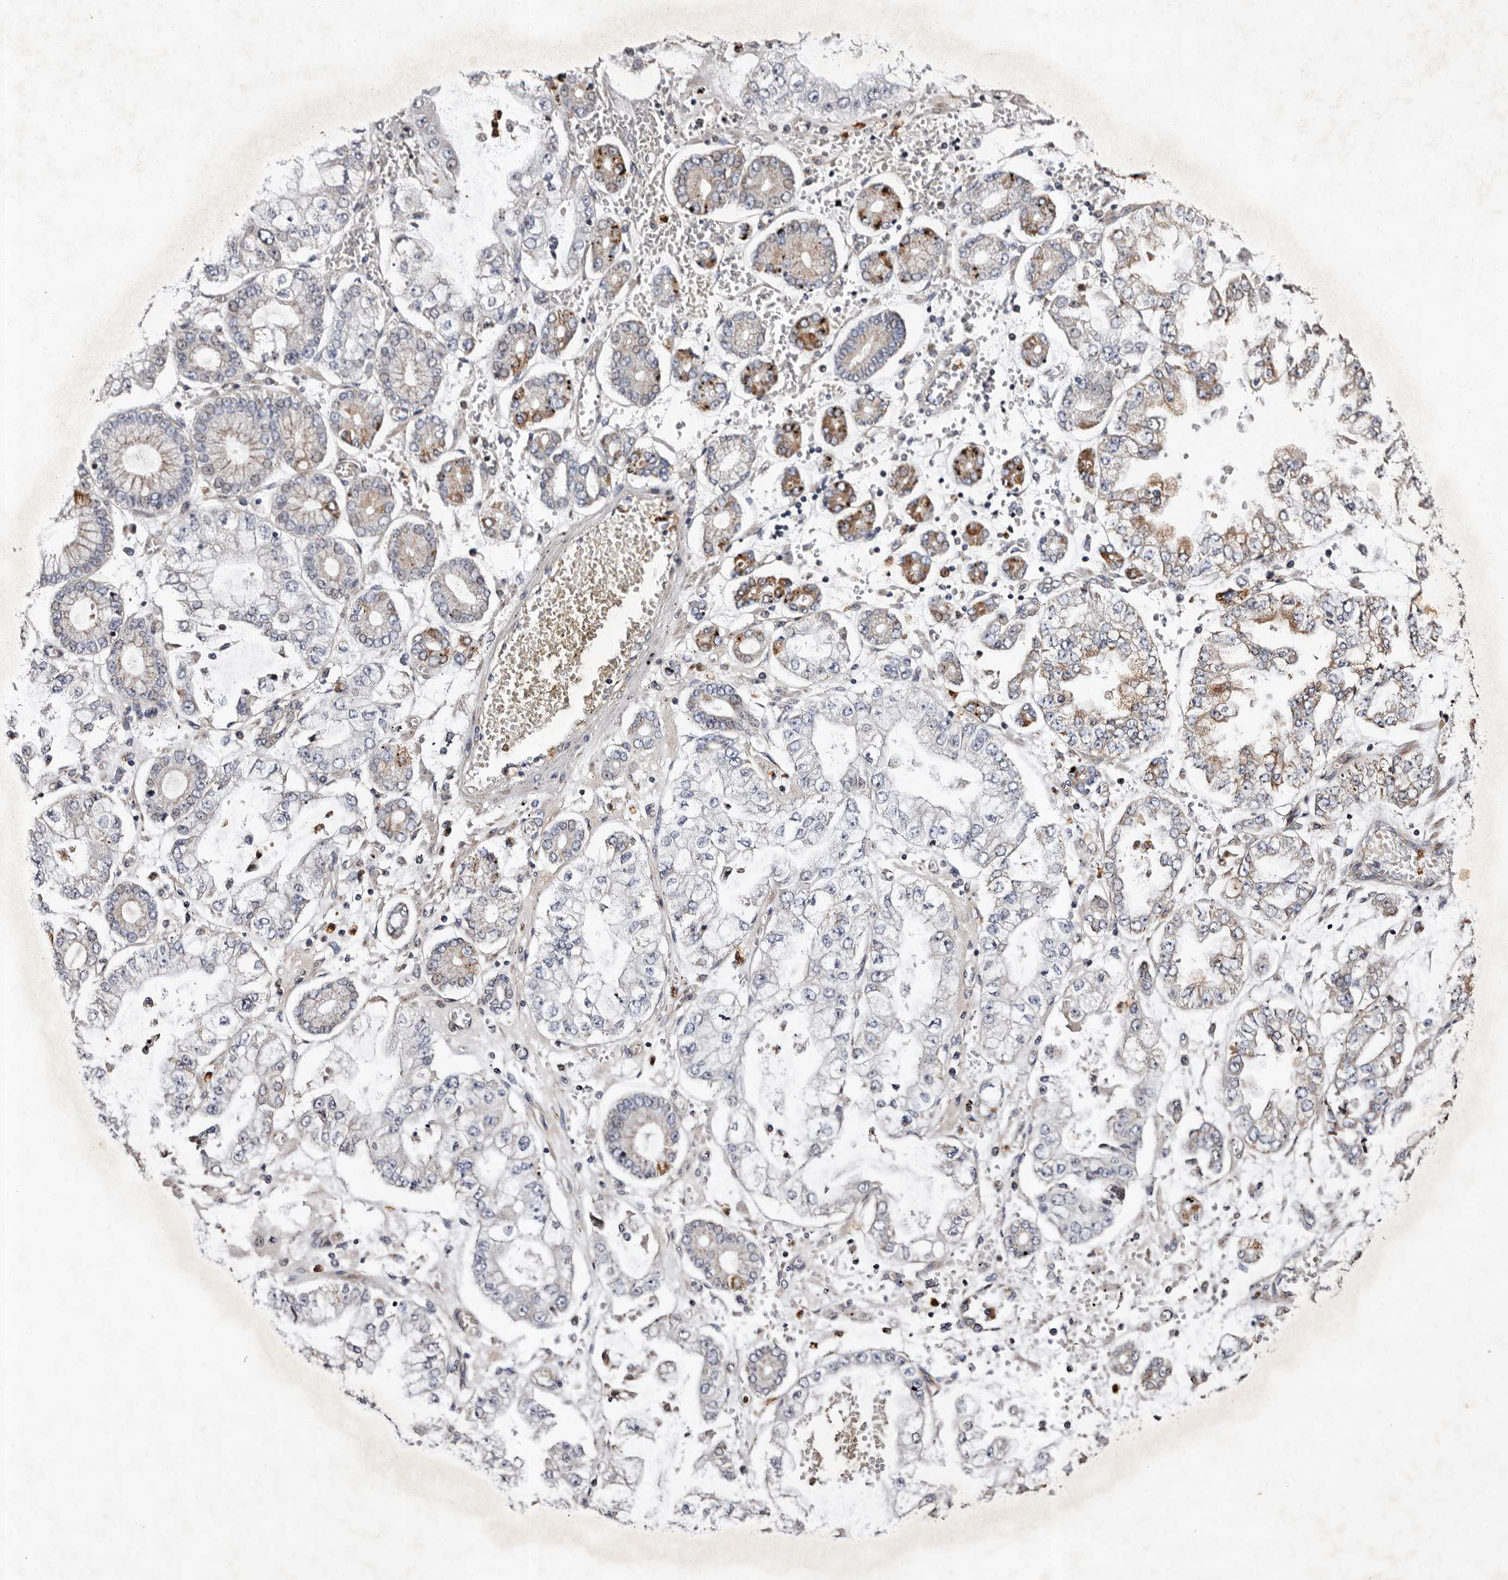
{"staining": {"intensity": "moderate", "quantity": "<25%", "location": "cytoplasmic/membranous"}, "tissue": "stomach cancer", "cell_type": "Tumor cells", "image_type": "cancer", "snomed": [{"axis": "morphology", "description": "Adenocarcinoma, NOS"}, {"axis": "topography", "description": "Stomach"}], "caption": "This micrograph reveals IHC staining of human adenocarcinoma (stomach), with low moderate cytoplasmic/membranous positivity in about <25% of tumor cells.", "gene": "ADCK5", "patient": {"sex": "male", "age": 76}}